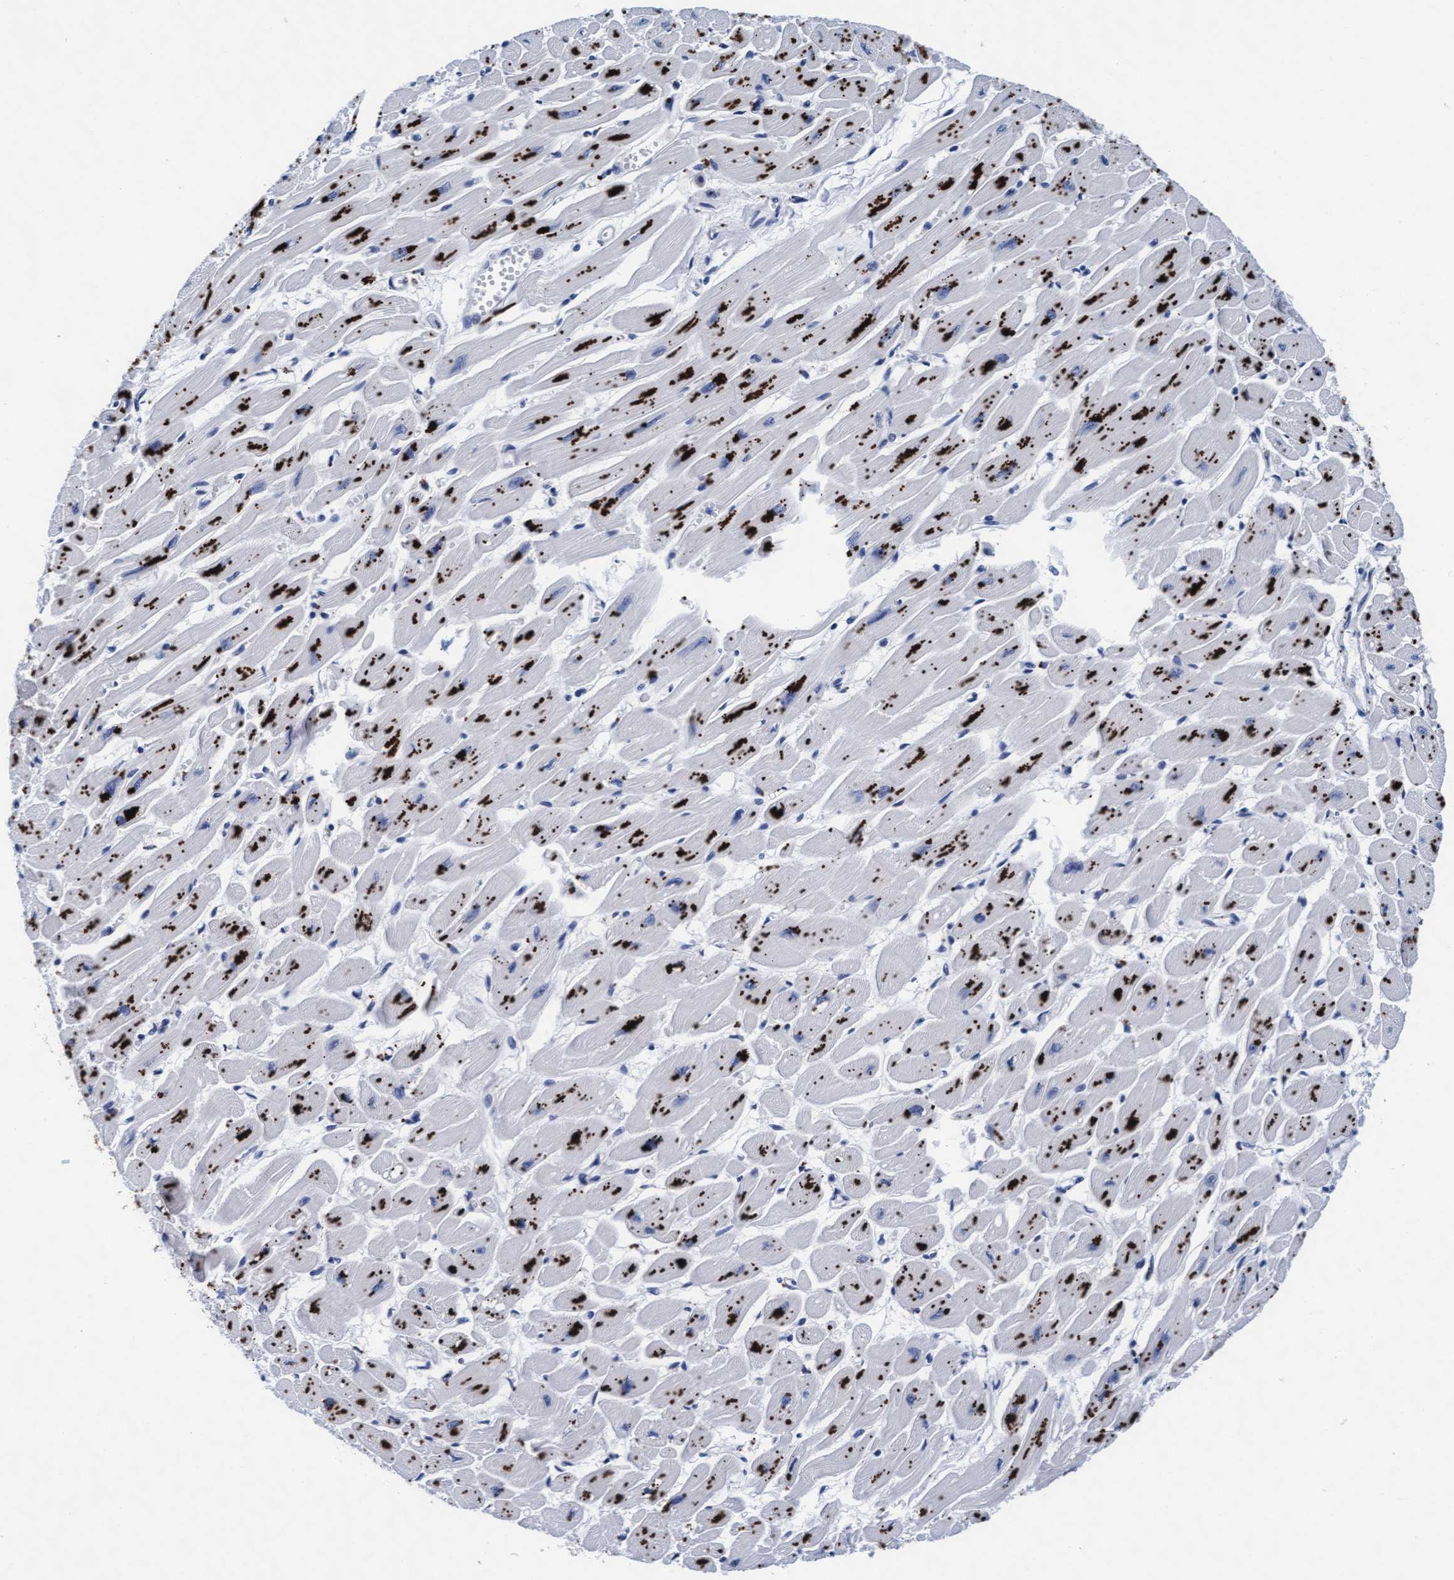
{"staining": {"intensity": "strong", "quantity": "25%-75%", "location": "cytoplasmic/membranous"}, "tissue": "heart muscle", "cell_type": "Cardiomyocytes", "image_type": "normal", "snomed": [{"axis": "morphology", "description": "Normal tissue, NOS"}, {"axis": "topography", "description": "Heart"}], "caption": "A high-resolution histopathology image shows immunohistochemistry staining of normal heart muscle, which exhibits strong cytoplasmic/membranous staining in approximately 25%-75% of cardiomyocytes.", "gene": "ARSG", "patient": {"sex": "female", "age": 54}}